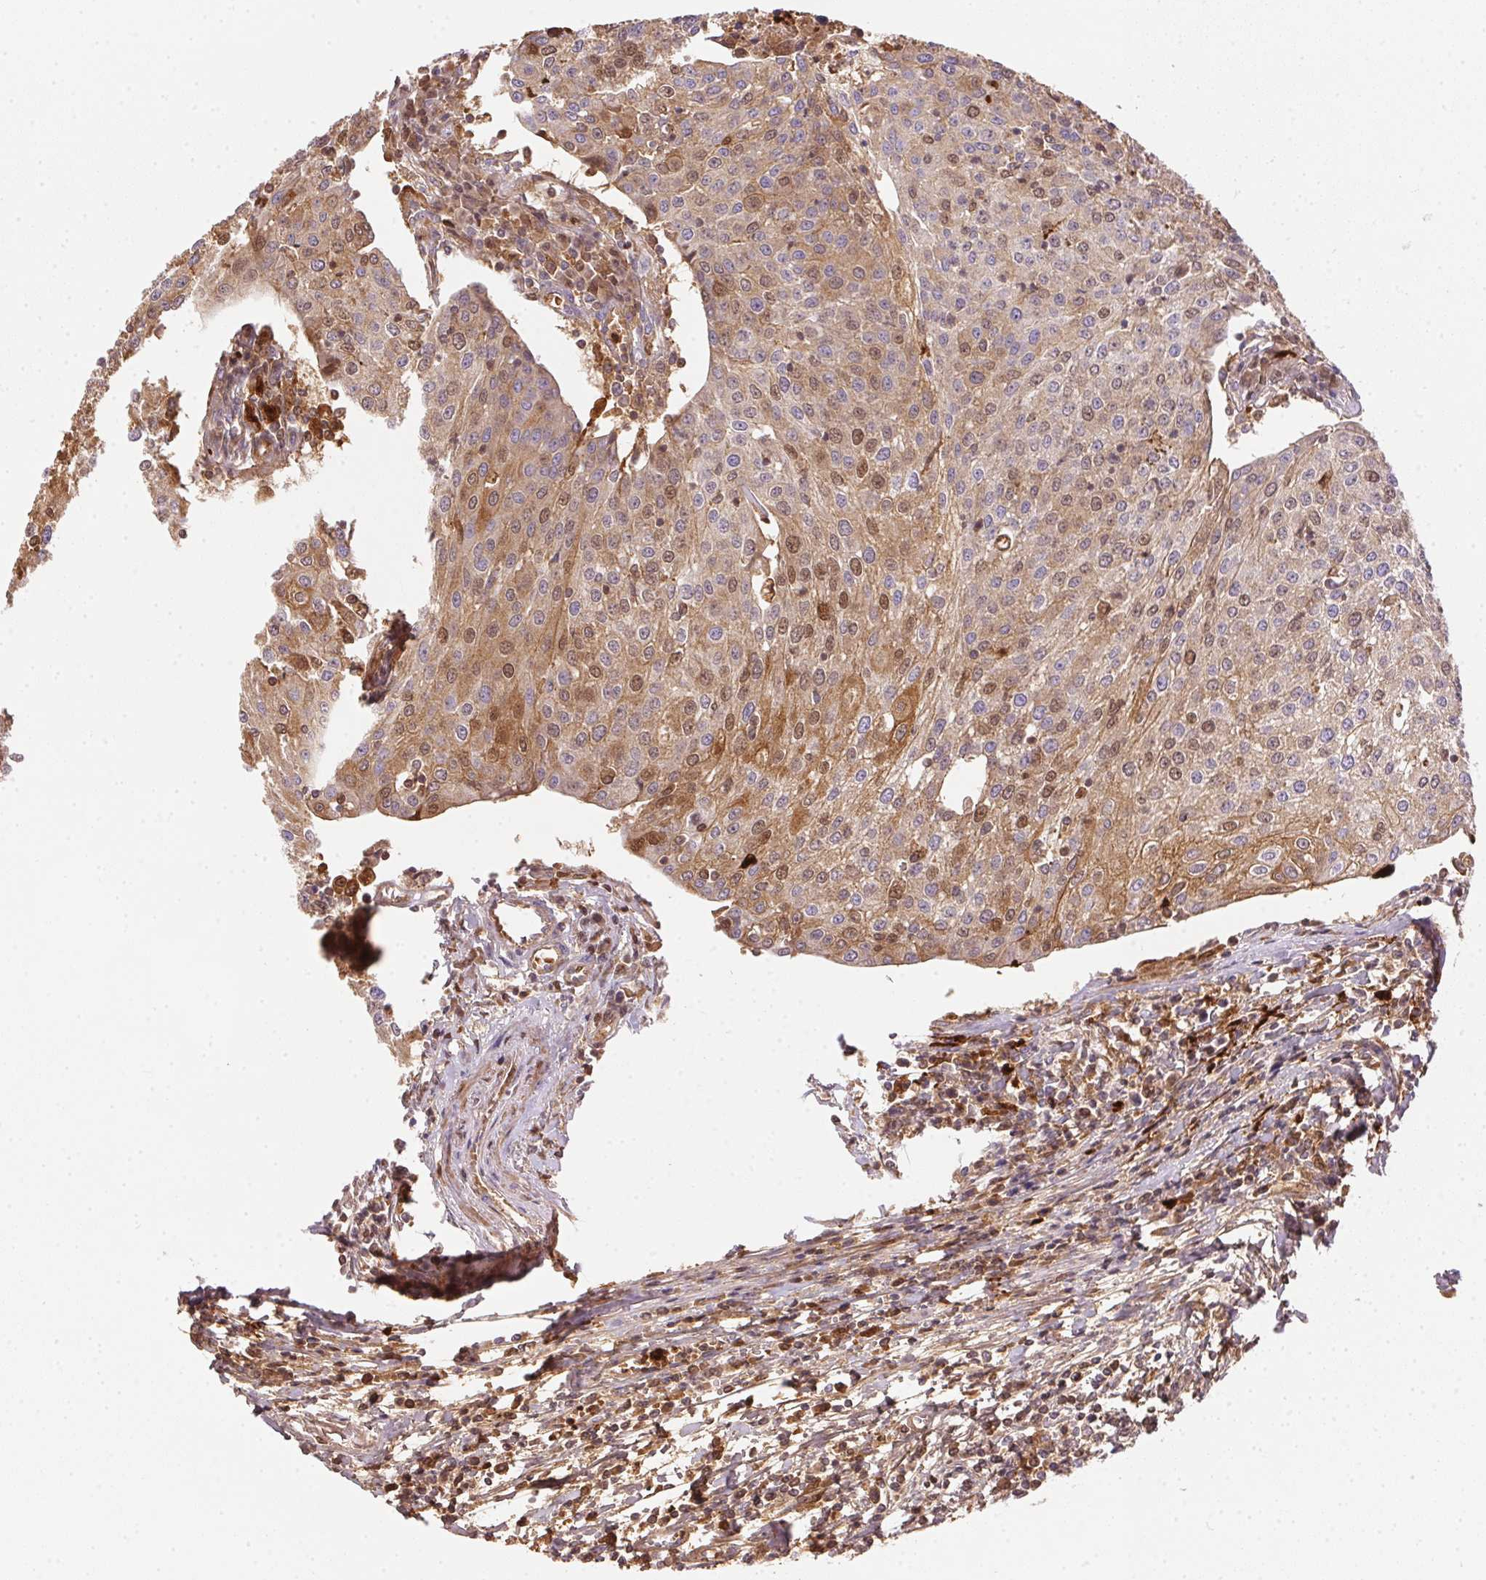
{"staining": {"intensity": "moderate", "quantity": "25%-75%", "location": "cytoplasmic/membranous,nuclear"}, "tissue": "urothelial cancer", "cell_type": "Tumor cells", "image_type": "cancer", "snomed": [{"axis": "morphology", "description": "Urothelial carcinoma, High grade"}, {"axis": "topography", "description": "Urinary bladder"}], "caption": "Immunohistochemistry image of human urothelial cancer stained for a protein (brown), which demonstrates medium levels of moderate cytoplasmic/membranous and nuclear staining in about 25%-75% of tumor cells.", "gene": "ORM1", "patient": {"sex": "female", "age": 85}}